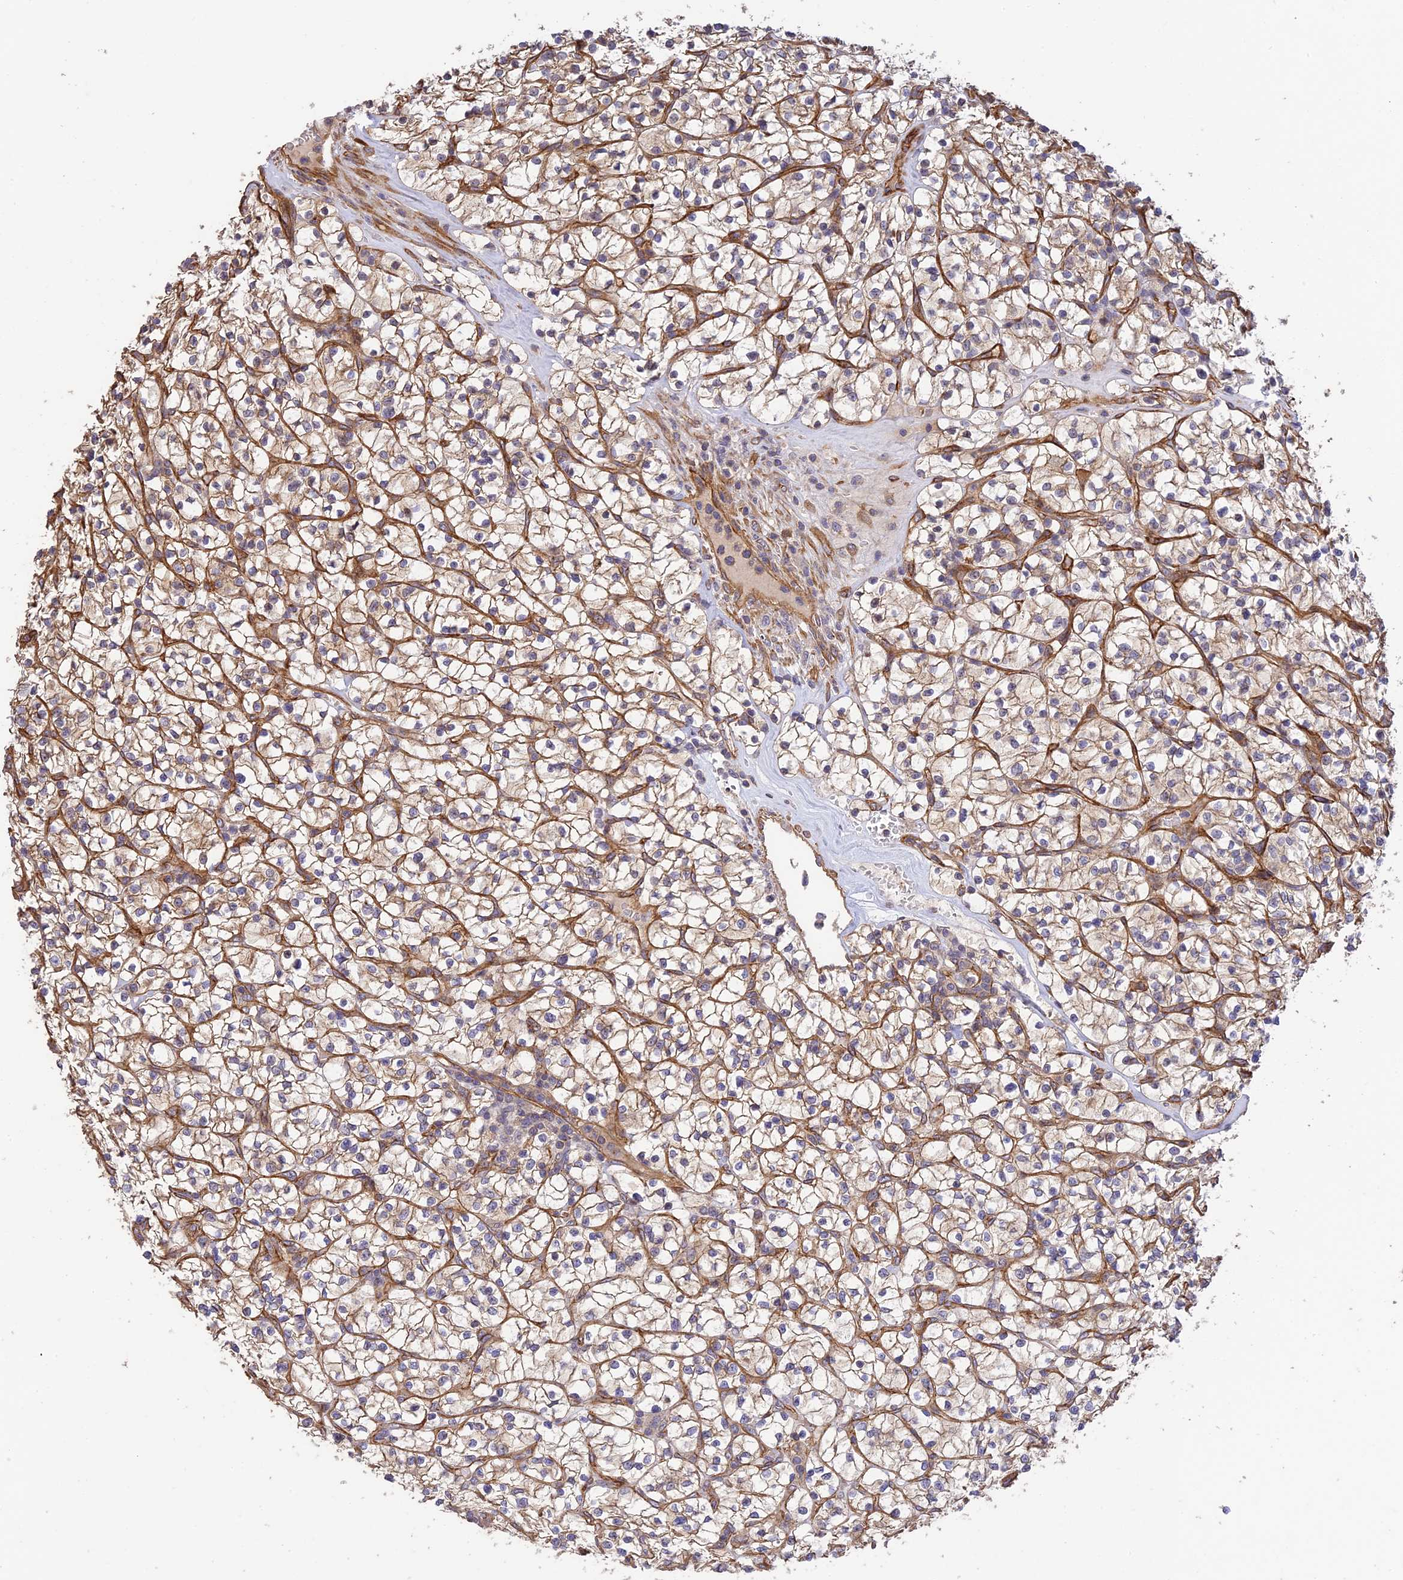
{"staining": {"intensity": "moderate", "quantity": ">75%", "location": "cytoplasmic/membranous"}, "tissue": "renal cancer", "cell_type": "Tumor cells", "image_type": "cancer", "snomed": [{"axis": "morphology", "description": "Adenocarcinoma, NOS"}, {"axis": "topography", "description": "Kidney"}], "caption": "IHC micrograph of human renal cancer (adenocarcinoma) stained for a protein (brown), which exhibits medium levels of moderate cytoplasmic/membranous expression in about >75% of tumor cells.", "gene": "HOMER2", "patient": {"sex": "female", "age": 64}}